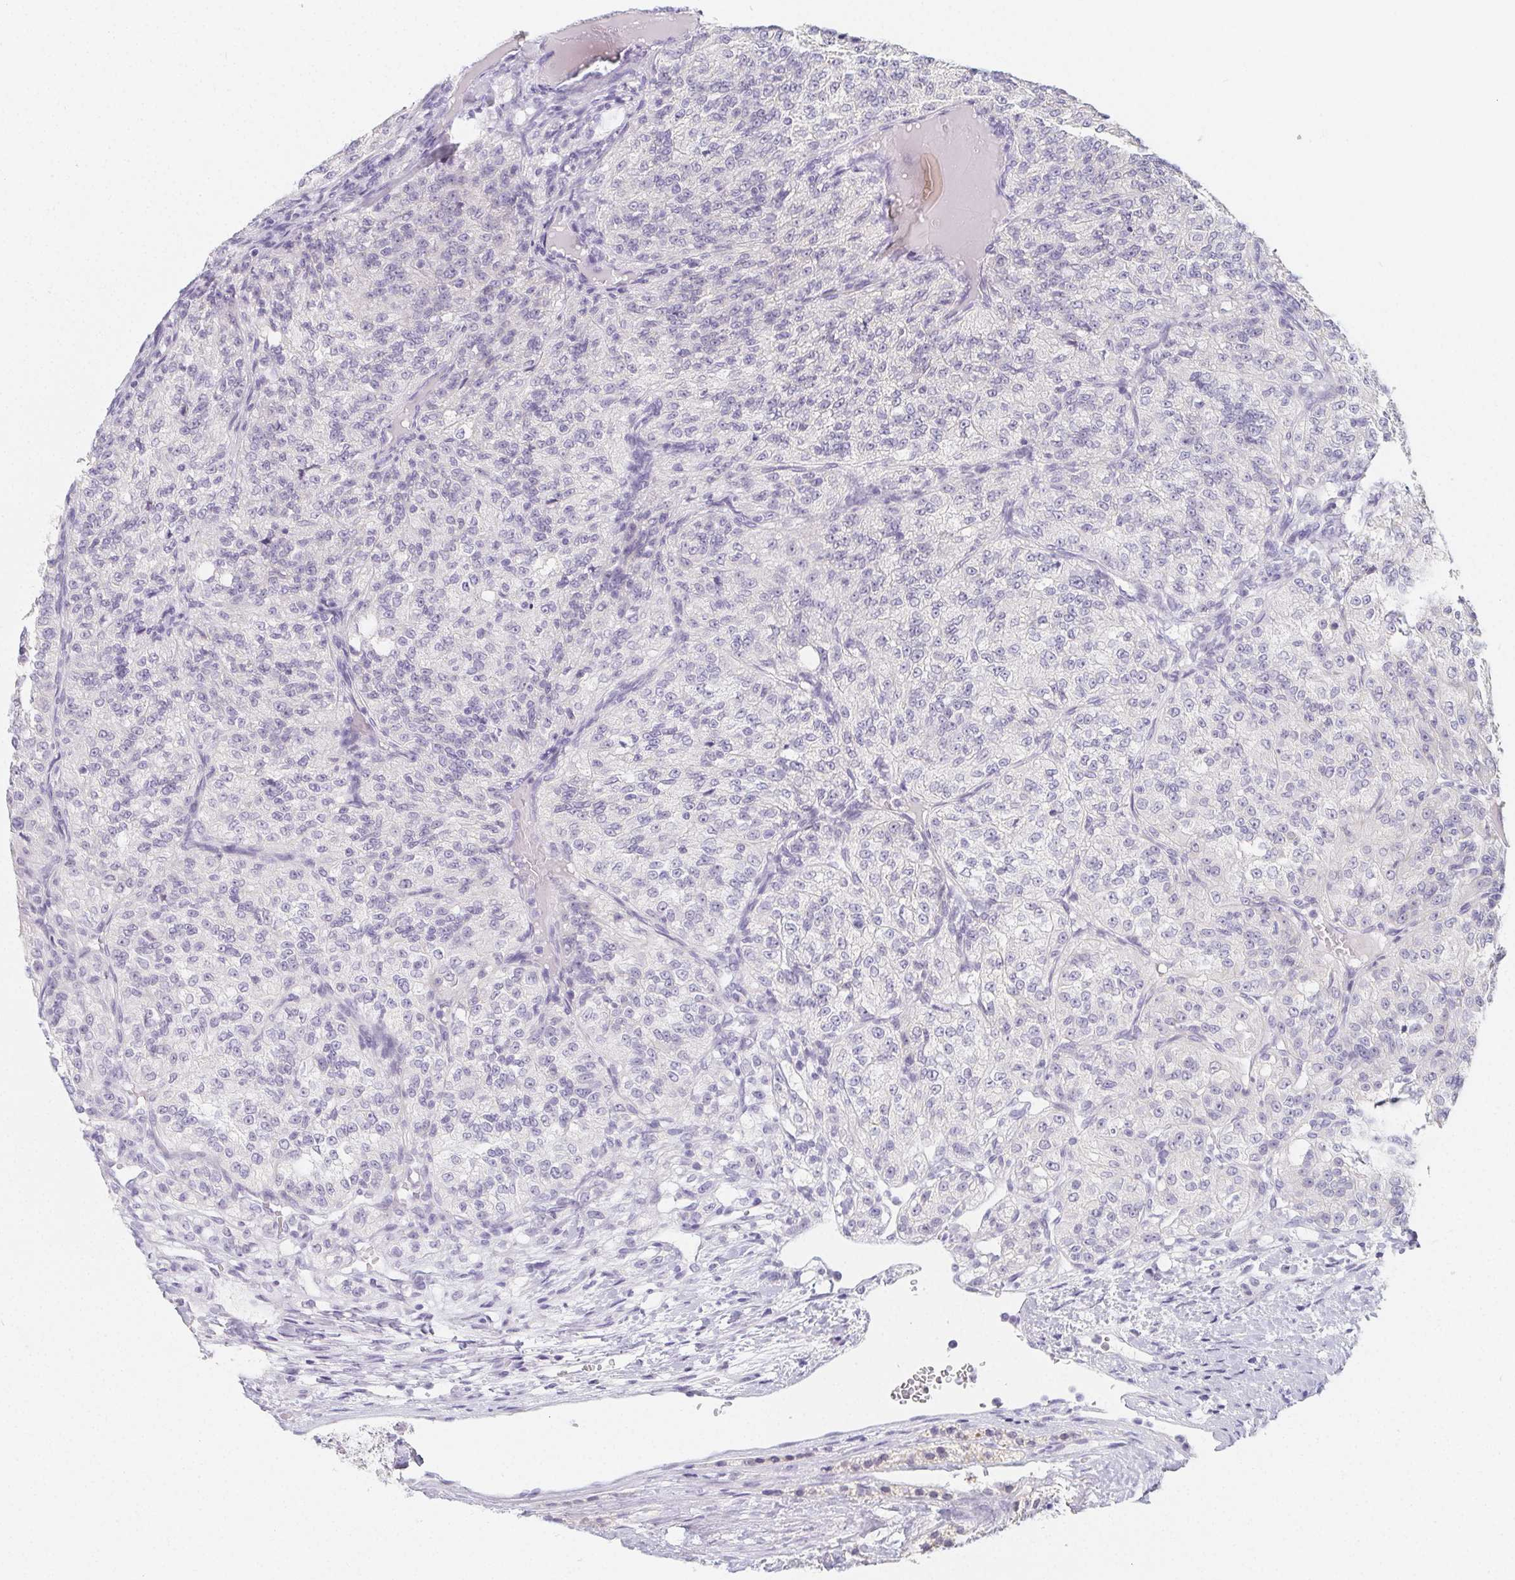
{"staining": {"intensity": "negative", "quantity": "none", "location": "none"}, "tissue": "renal cancer", "cell_type": "Tumor cells", "image_type": "cancer", "snomed": [{"axis": "morphology", "description": "Adenocarcinoma, NOS"}, {"axis": "topography", "description": "Kidney"}], "caption": "This histopathology image is of renal adenocarcinoma stained with immunohistochemistry (IHC) to label a protein in brown with the nuclei are counter-stained blue. There is no staining in tumor cells.", "gene": "GLIPR1L1", "patient": {"sex": "female", "age": 63}}